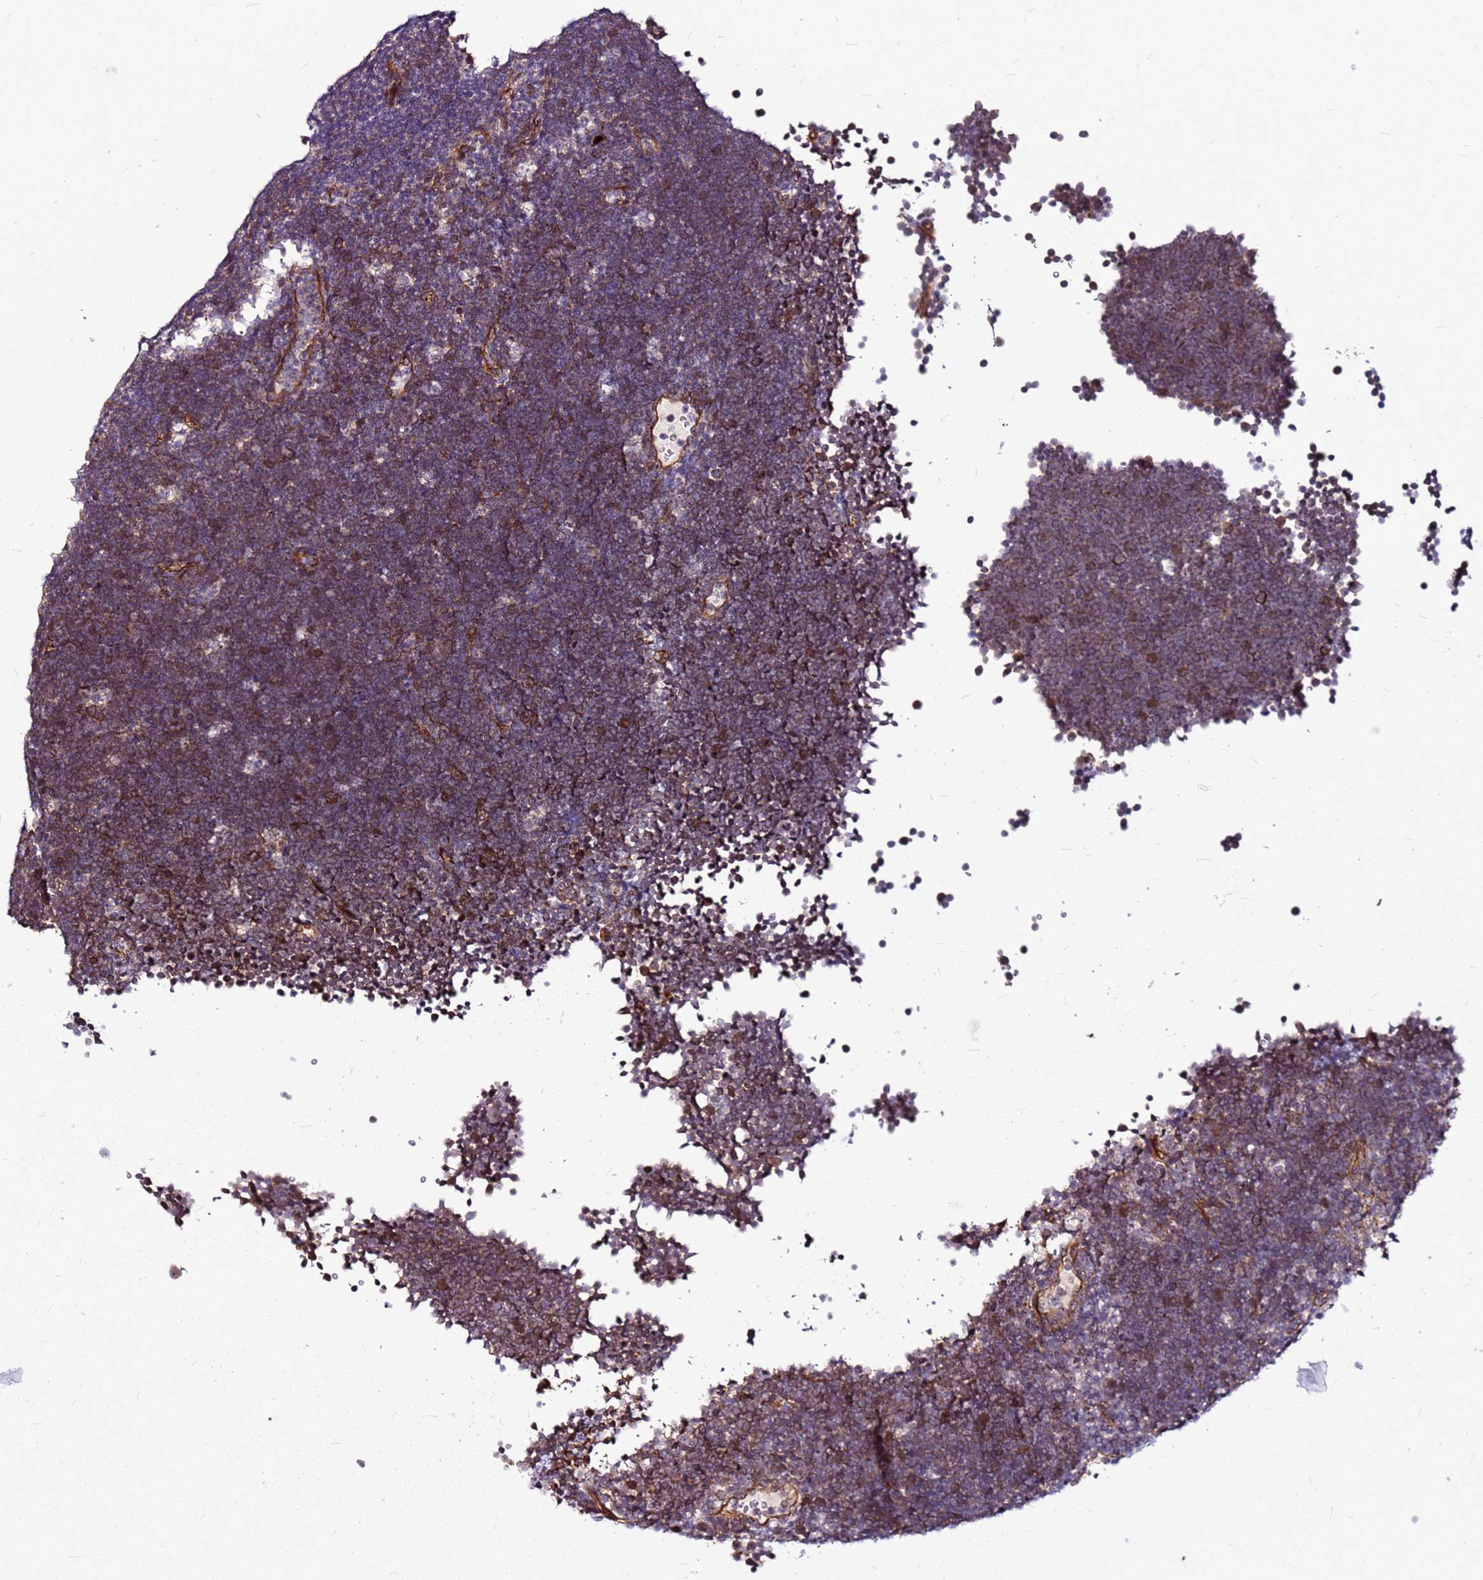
{"staining": {"intensity": "moderate", "quantity": ">75%", "location": "cytoplasmic/membranous"}, "tissue": "lymphoma", "cell_type": "Tumor cells", "image_type": "cancer", "snomed": [{"axis": "morphology", "description": "Malignant lymphoma, non-Hodgkin's type, High grade"}, {"axis": "topography", "description": "Lymph node"}], "caption": "Protein analysis of lymphoma tissue shows moderate cytoplasmic/membranous staining in approximately >75% of tumor cells.", "gene": "TOPAZ1", "patient": {"sex": "male", "age": 13}}